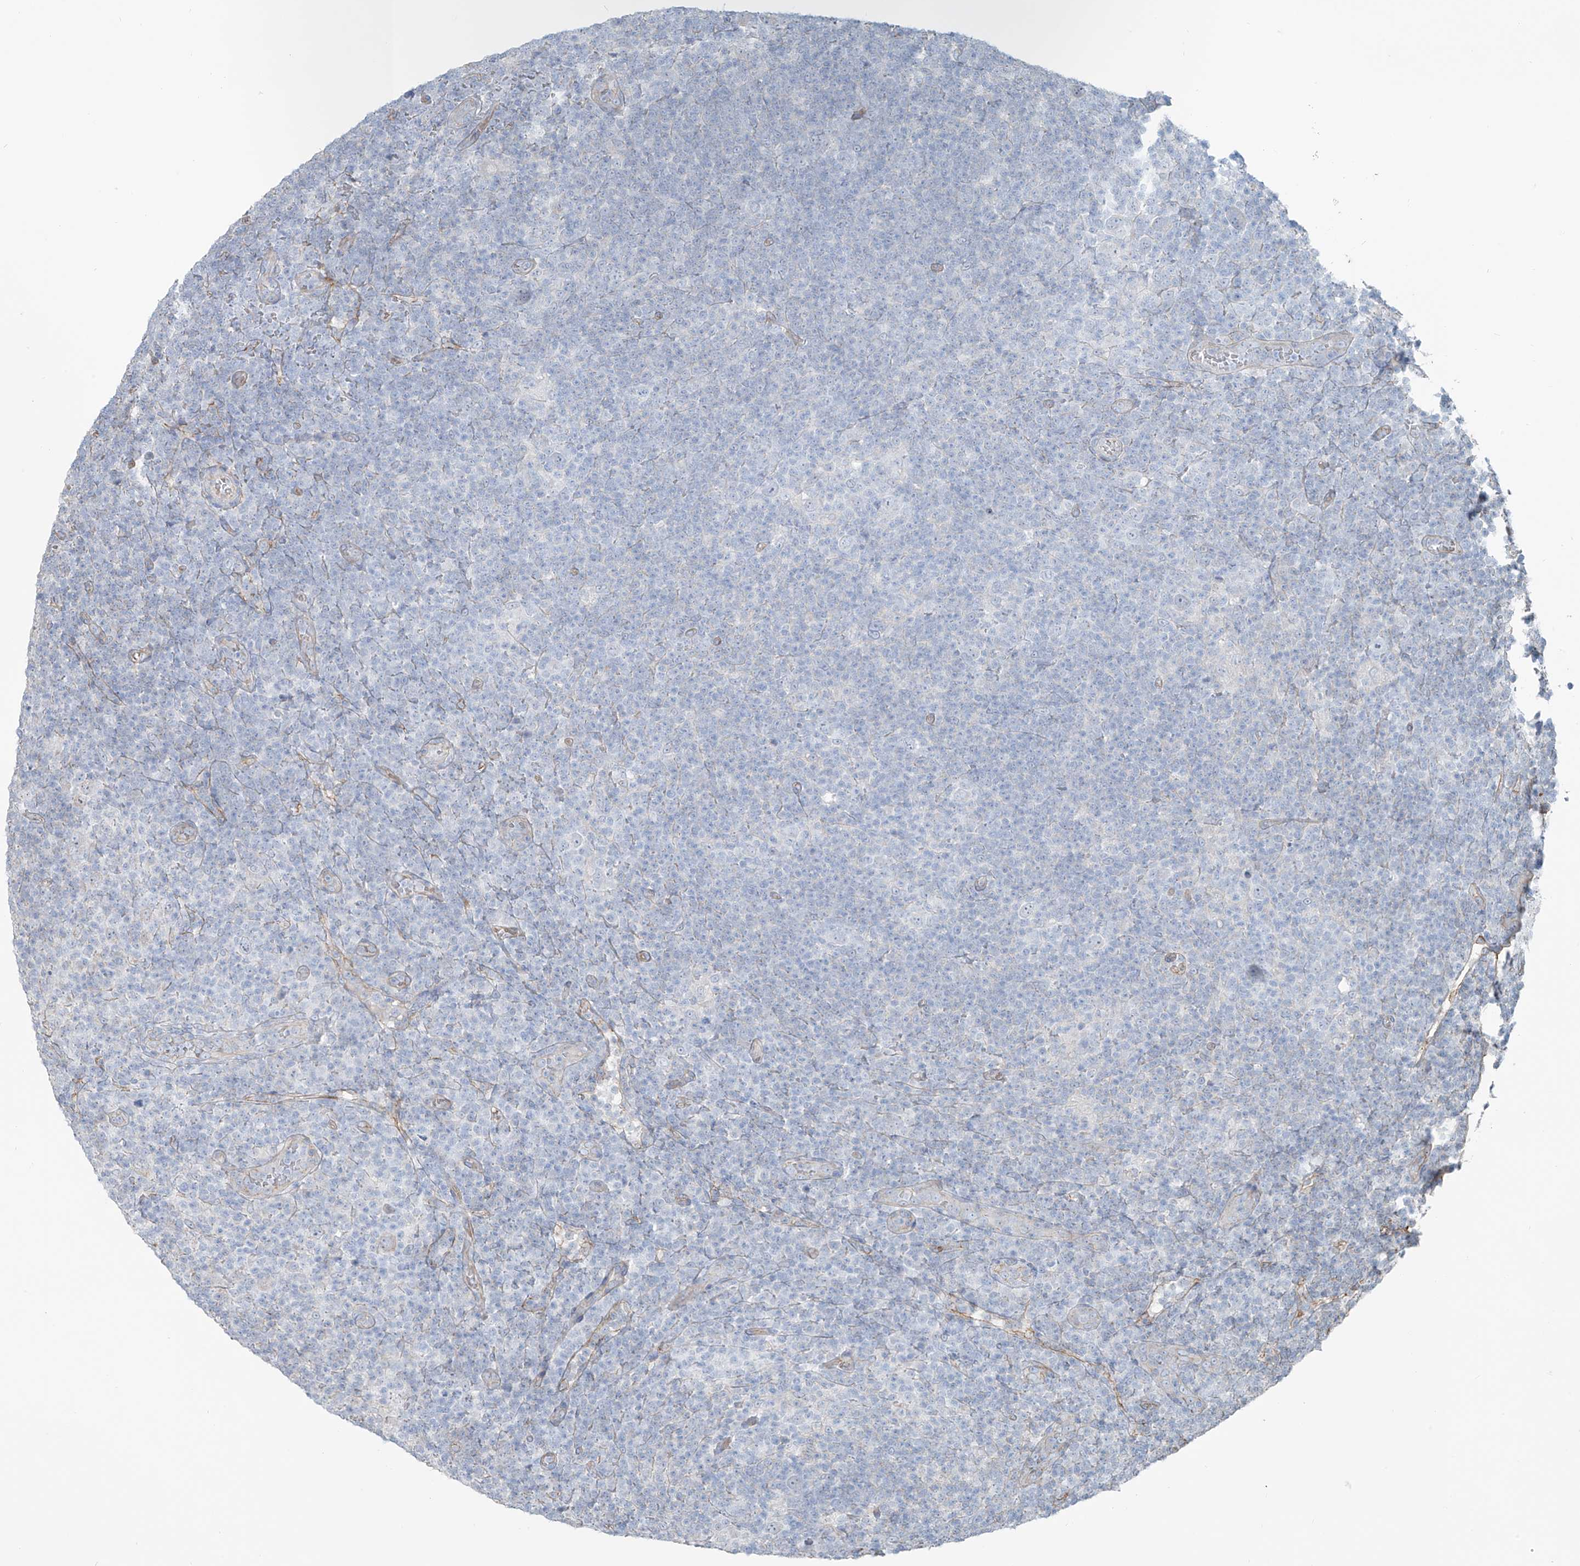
{"staining": {"intensity": "negative", "quantity": "none", "location": "none"}, "tissue": "lymphoma", "cell_type": "Tumor cells", "image_type": "cancer", "snomed": [{"axis": "morphology", "description": "Hodgkin's disease, NOS"}, {"axis": "topography", "description": "Lymph node"}], "caption": "Tumor cells are negative for protein expression in human lymphoma.", "gene": "TUBE1", "patient": {"sex": "female", "age": 57}}